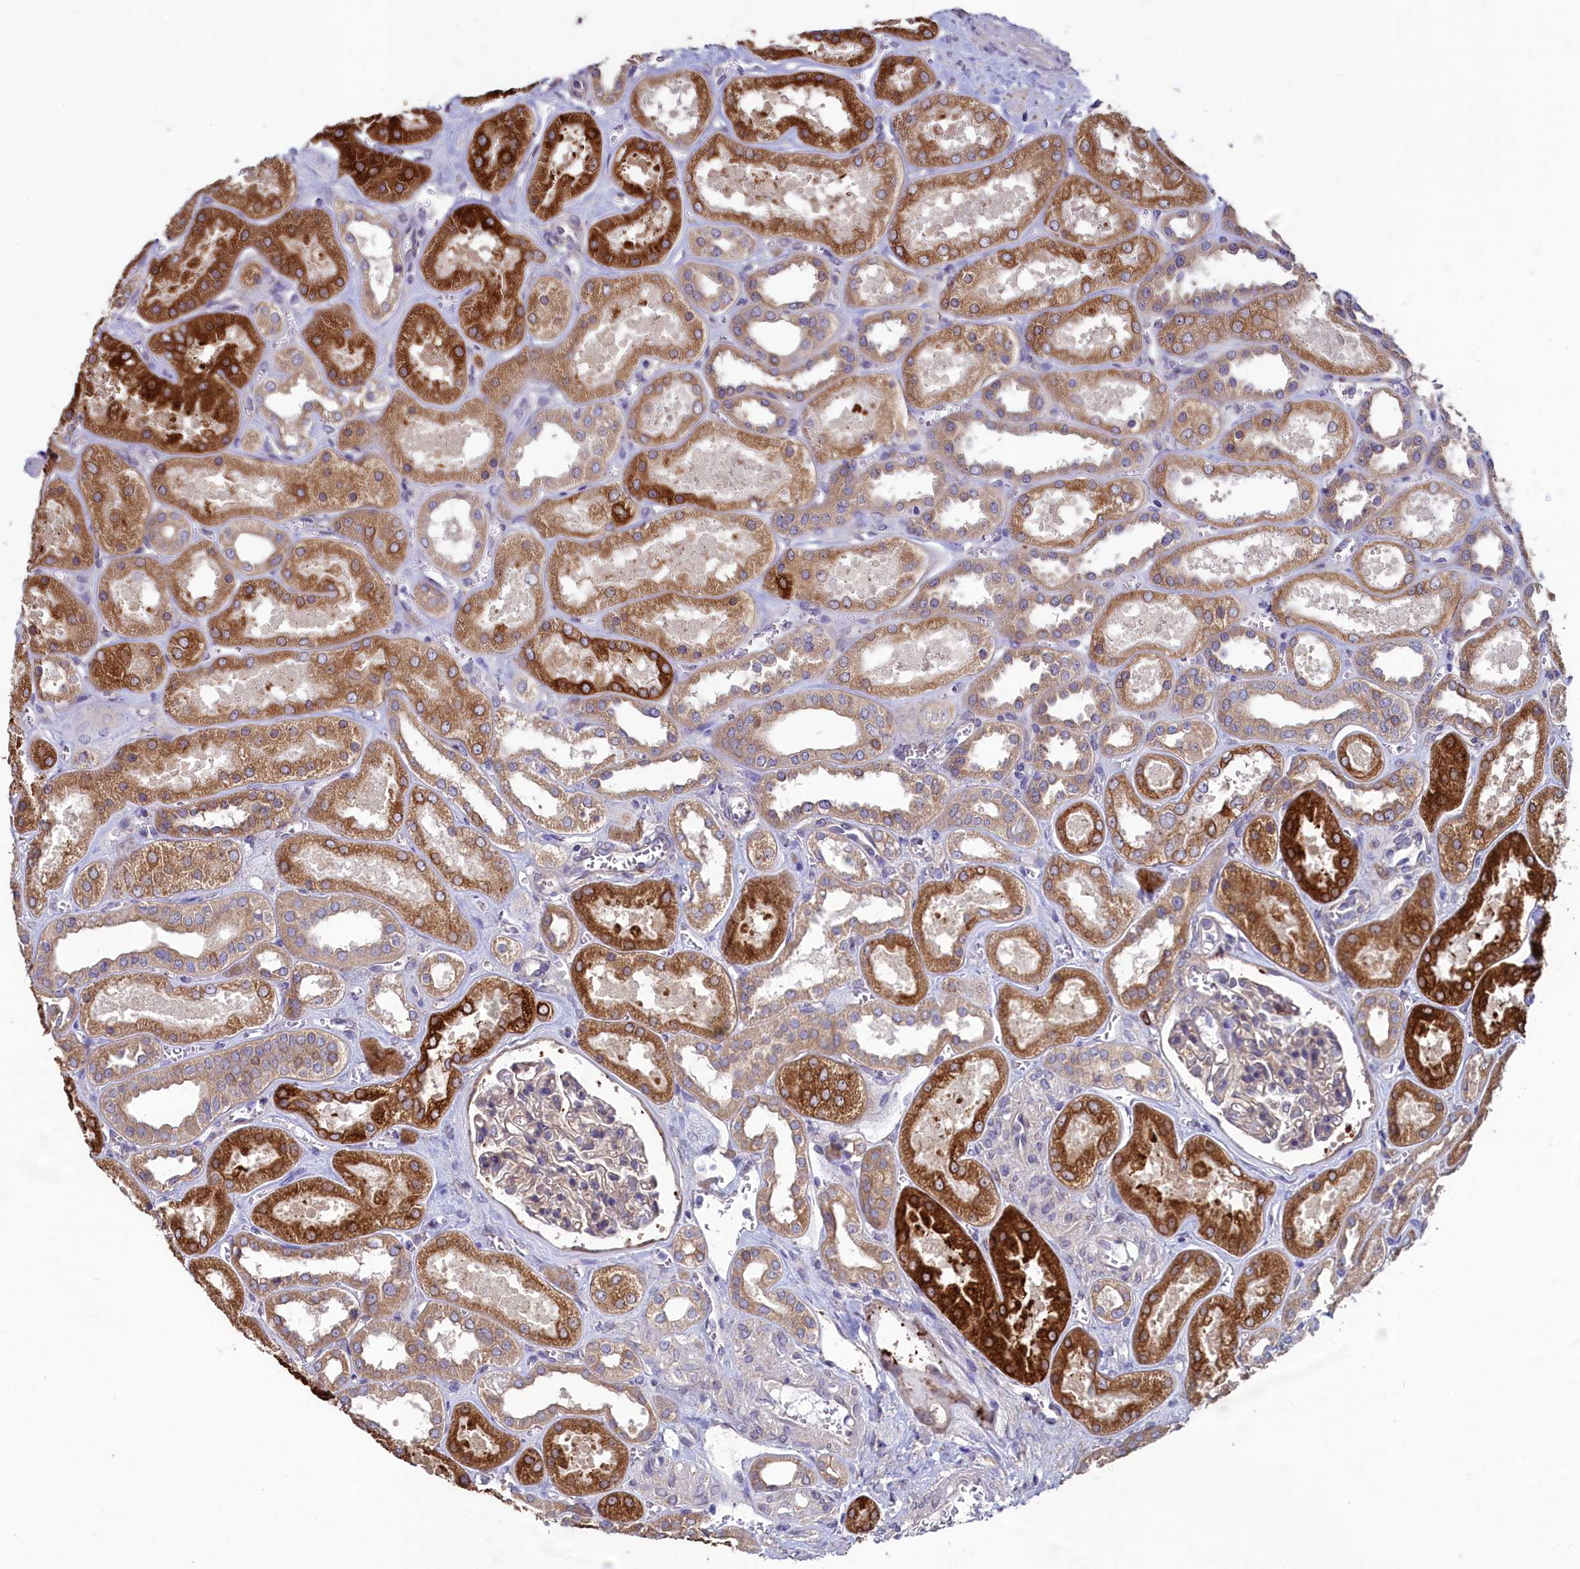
{"staining": {"intensity": "weak", "quantity": "25%-75%", "location": "cytoplasmic/membranous"}, "tissue": "kidney", "cell_type": "Cells in glomeruli", "image_type": "normal", "snomed": [{"axis": "morphology", "description": "Normal tissue, NOS"}, {"axis": "morphology", "description": "Adenocarcinoma, NOS"}, {"axis": "topography", "description": "Kidney"}], "caption": "Unremarkable kidney was stained to show a protein in brown. There is low levels of weak cytoplasmic/membranous staining in approximately 25%-75% of cells in glomeruli. Nuclei are stained in blue.", "gene": "SPATA2L", "patient": {"sex": "female", "age": 68}}